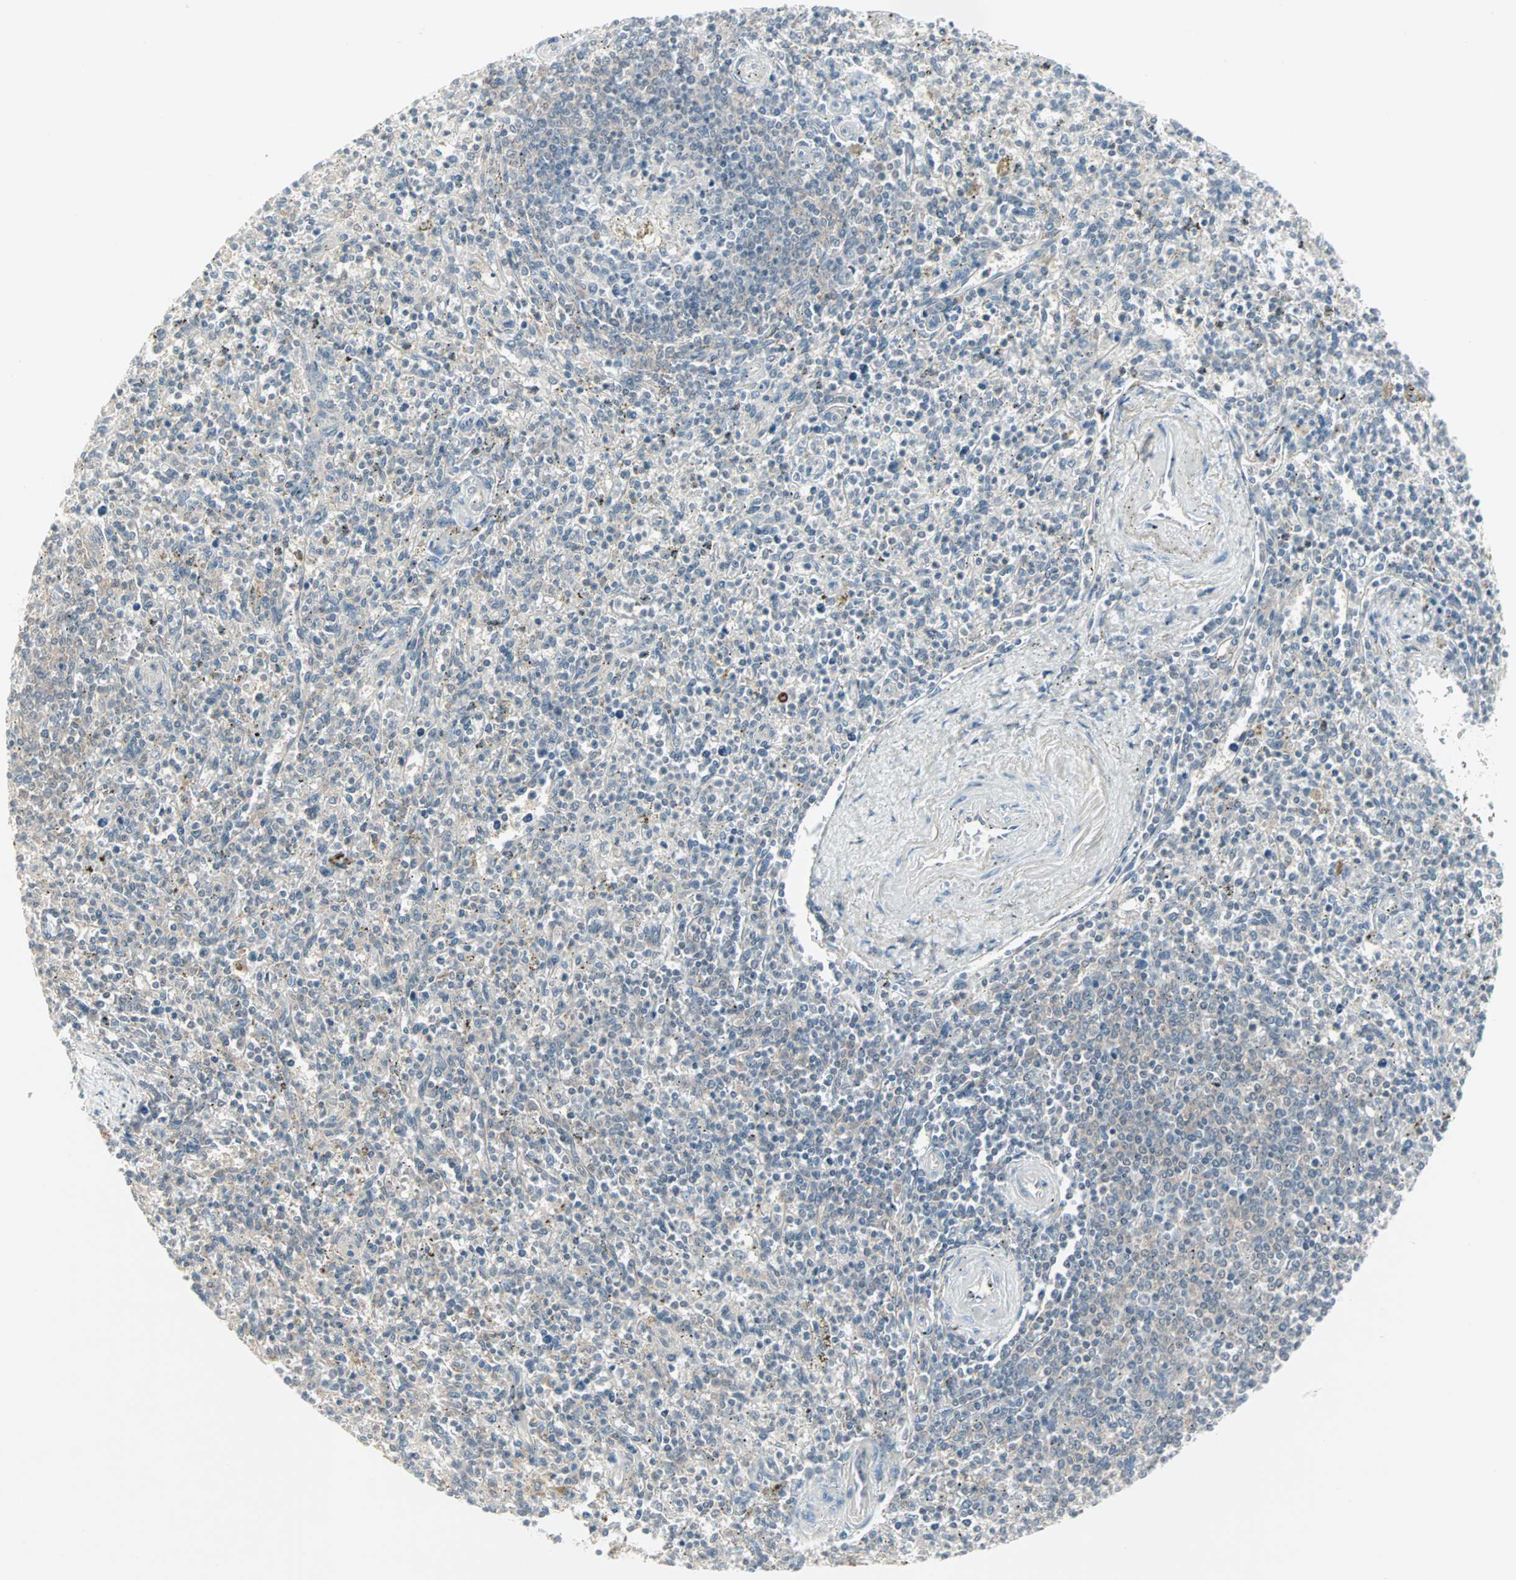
{"staining": {"intensity": "negative", "quantity": "none", "location": "none"}, "tissue": "spleen", "cell_type": "Cells in red pulp", "image_type": "normal", "snomed": [{"axis": "morphology", "description": "Normal tissue, NOS"}, {"axis": "topography", "description": "Spleen"}], "caption": "This is a micrograph of immunohistochemistry (IHC) staining of unremarkable spleen, which shows no expression in cells in red pulp. The staining was performed using DAB (3,3'-diaminobenzidine) to visualize the protein expression in brown, while the nuclei were stained in blue with hematoxylin (Magnification: 20x).", "gene": "PTPA", "patient": {"sex": "male", "age": 72}}